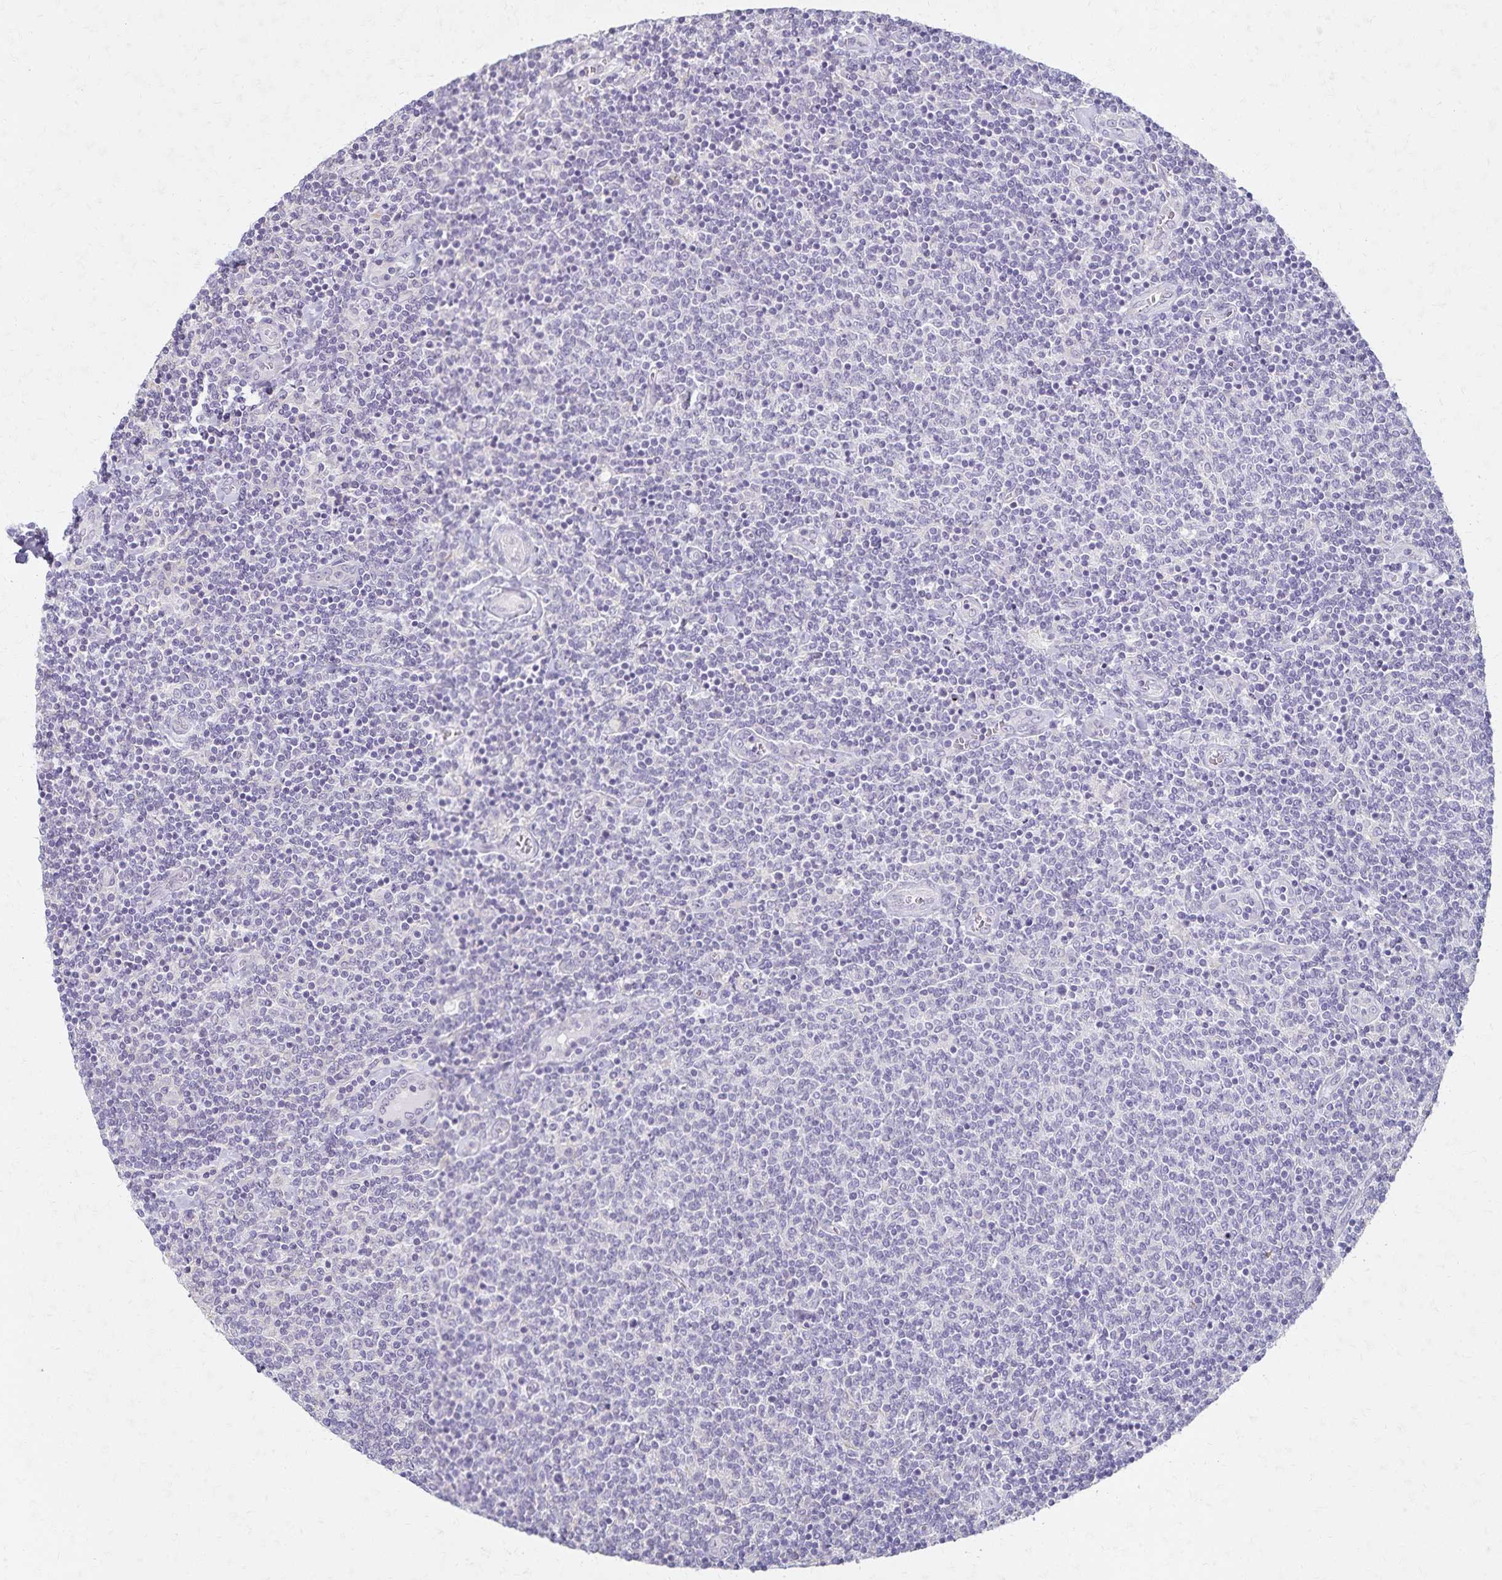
{"staining": {"intensity": "negative", "quantity": "none", "location": "none"}, "tissue": "lymphoma", "cell_type": "Tumor cells", "image_type": "cancer", "snomed": [{"axis": "morphology", "description": "Malignant lymphoma, non-Hodgkin's type, Low grade"}, {"axis": "topography", "description": "Lymph node"}], "caption": "IHC image of neoplastic tissue: human malignant lymphoma, non-Hodgkin's type (low-grade) stained with DAB exhibits no significant protein expression in tumor cells.", "gene": "KISS1", "patient": {"sex": "male", "age": 52}}